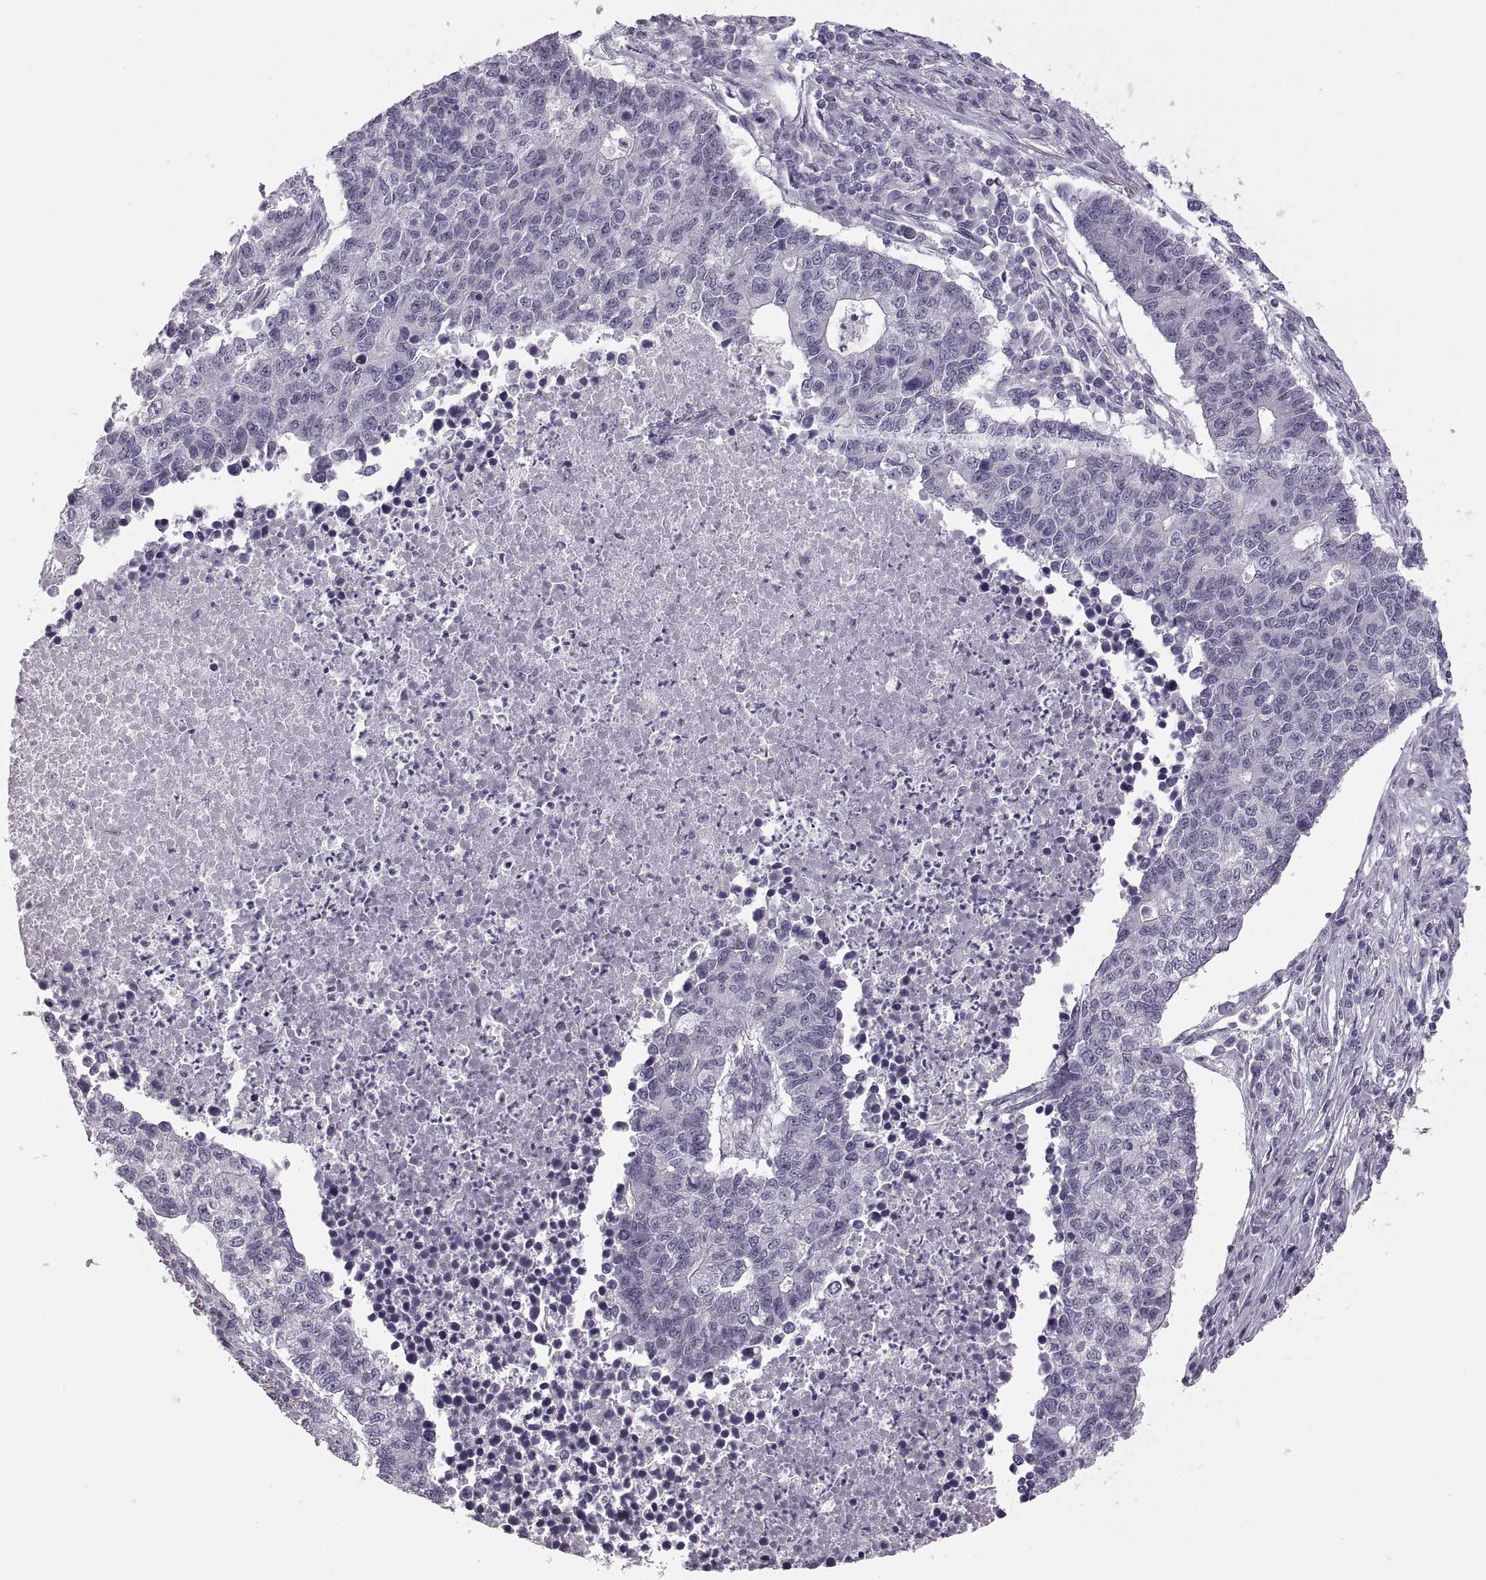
{"staining": {"intensity": "negative", "quantity": "none", "location": "none"}, "tissue": "lung cancer", "cell_type": "Tumor cells", "image_type": "cancer", "snomed": [{"axis": "morphology", "description": "Adenocarcinoma, NOS"}, {"axis": "topography", "description": "Lung"}], "caption": "DAB immunohistochemical staining of adenocarcinoma (lung) reveals no significant staining in tumor cells.", "gene": "ADH6", "patient": {"sex": "male", "age": 57}}